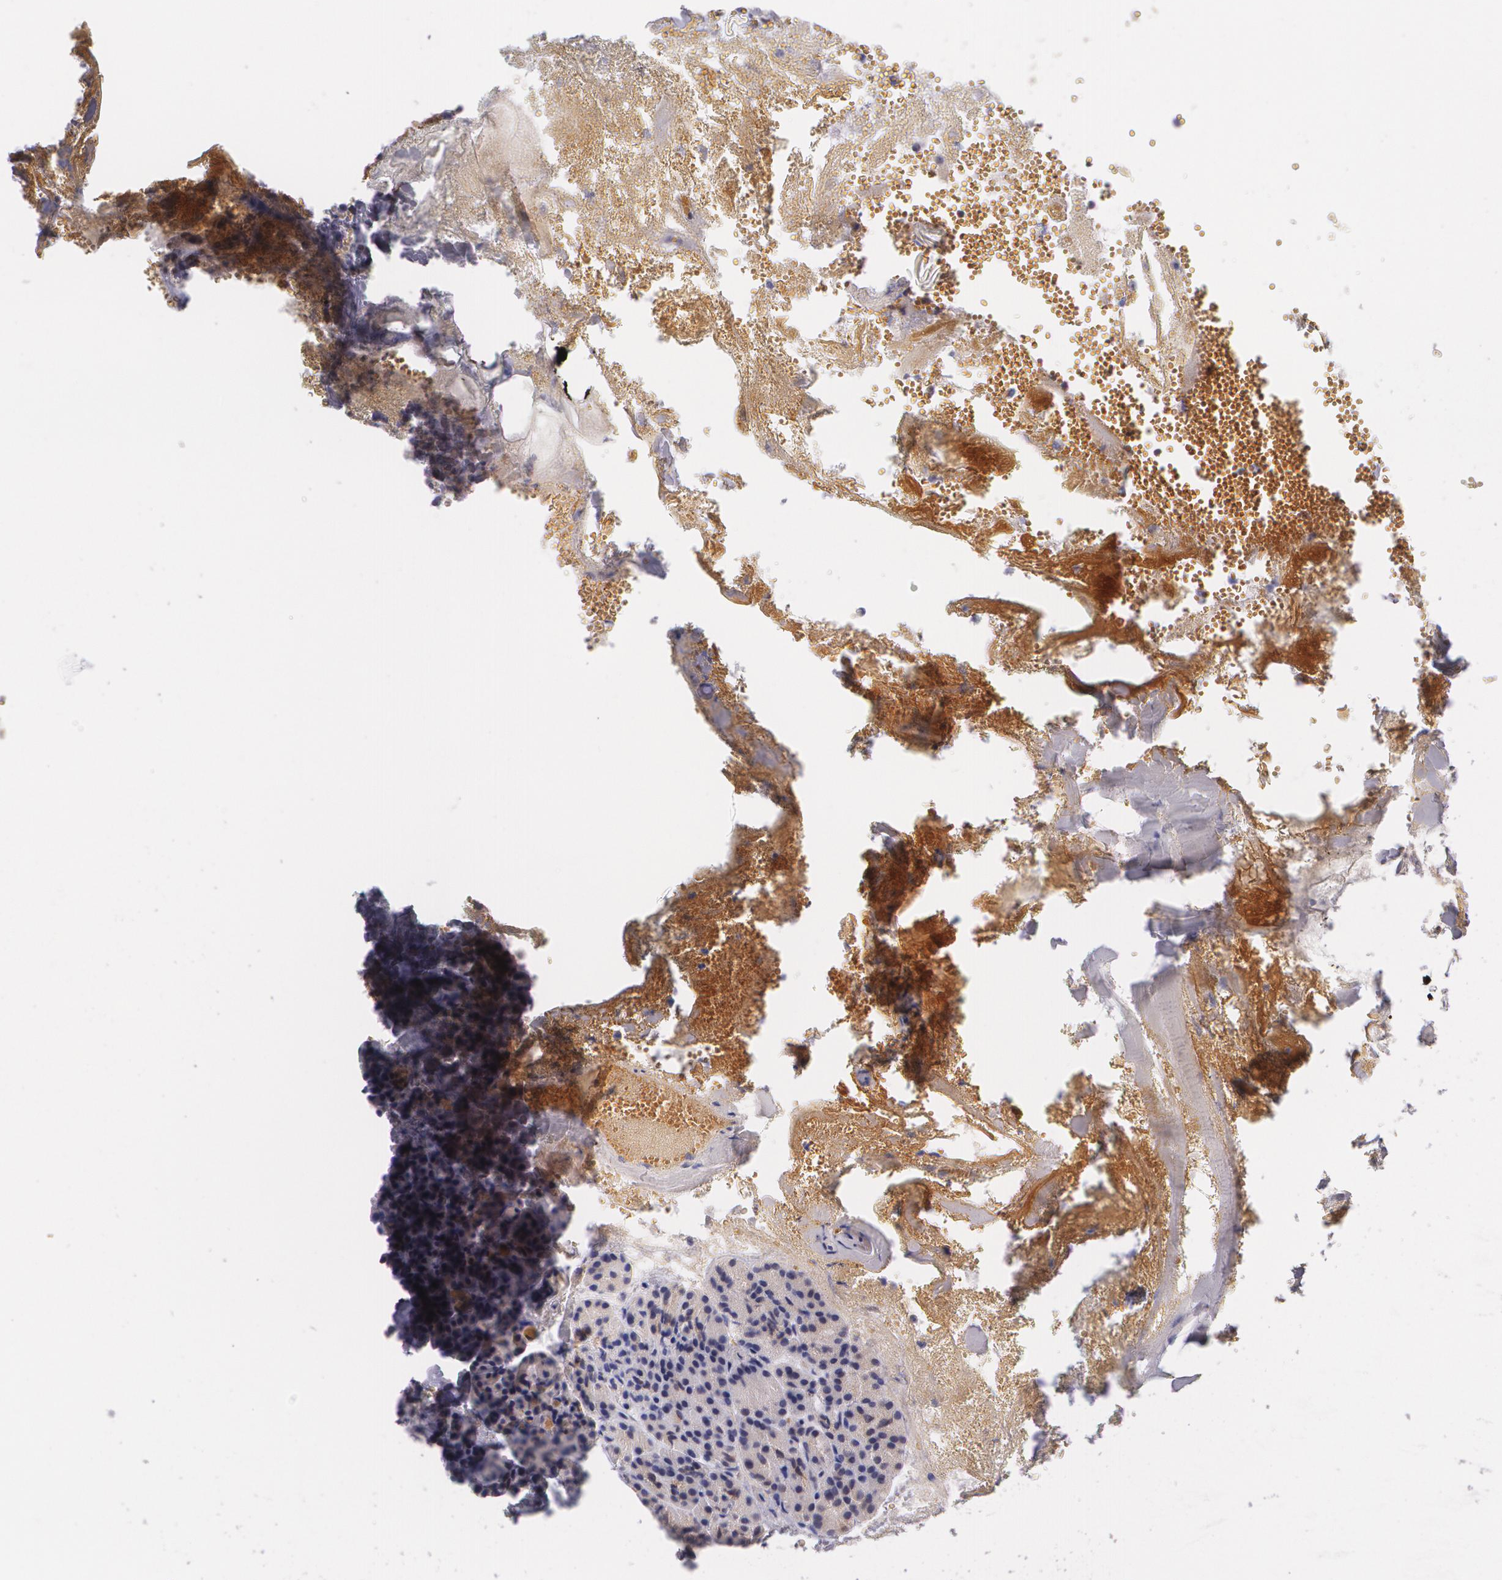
{"staining": {"intensity": "moderate", "quantity": ">75%", "location": "cytoplasmic/membranous"}, "tissue": "carcinoid", "cell_type": "Tumor cells", "image_type": "cancer", "snomed": [{"axis": "morphology", "description": "Normal tissue, NOS"}, {"axis": "morphology", "description": "Carcinoid, malignant, NOS"}, {"axis": "topography", "description": "Pancreas"}], "caption": "Carcinoid stained with a protein marker shows moderate staining in tumor cells.", "gene": "HSPH1", "patient": {"sex": "female", "age": 35}}